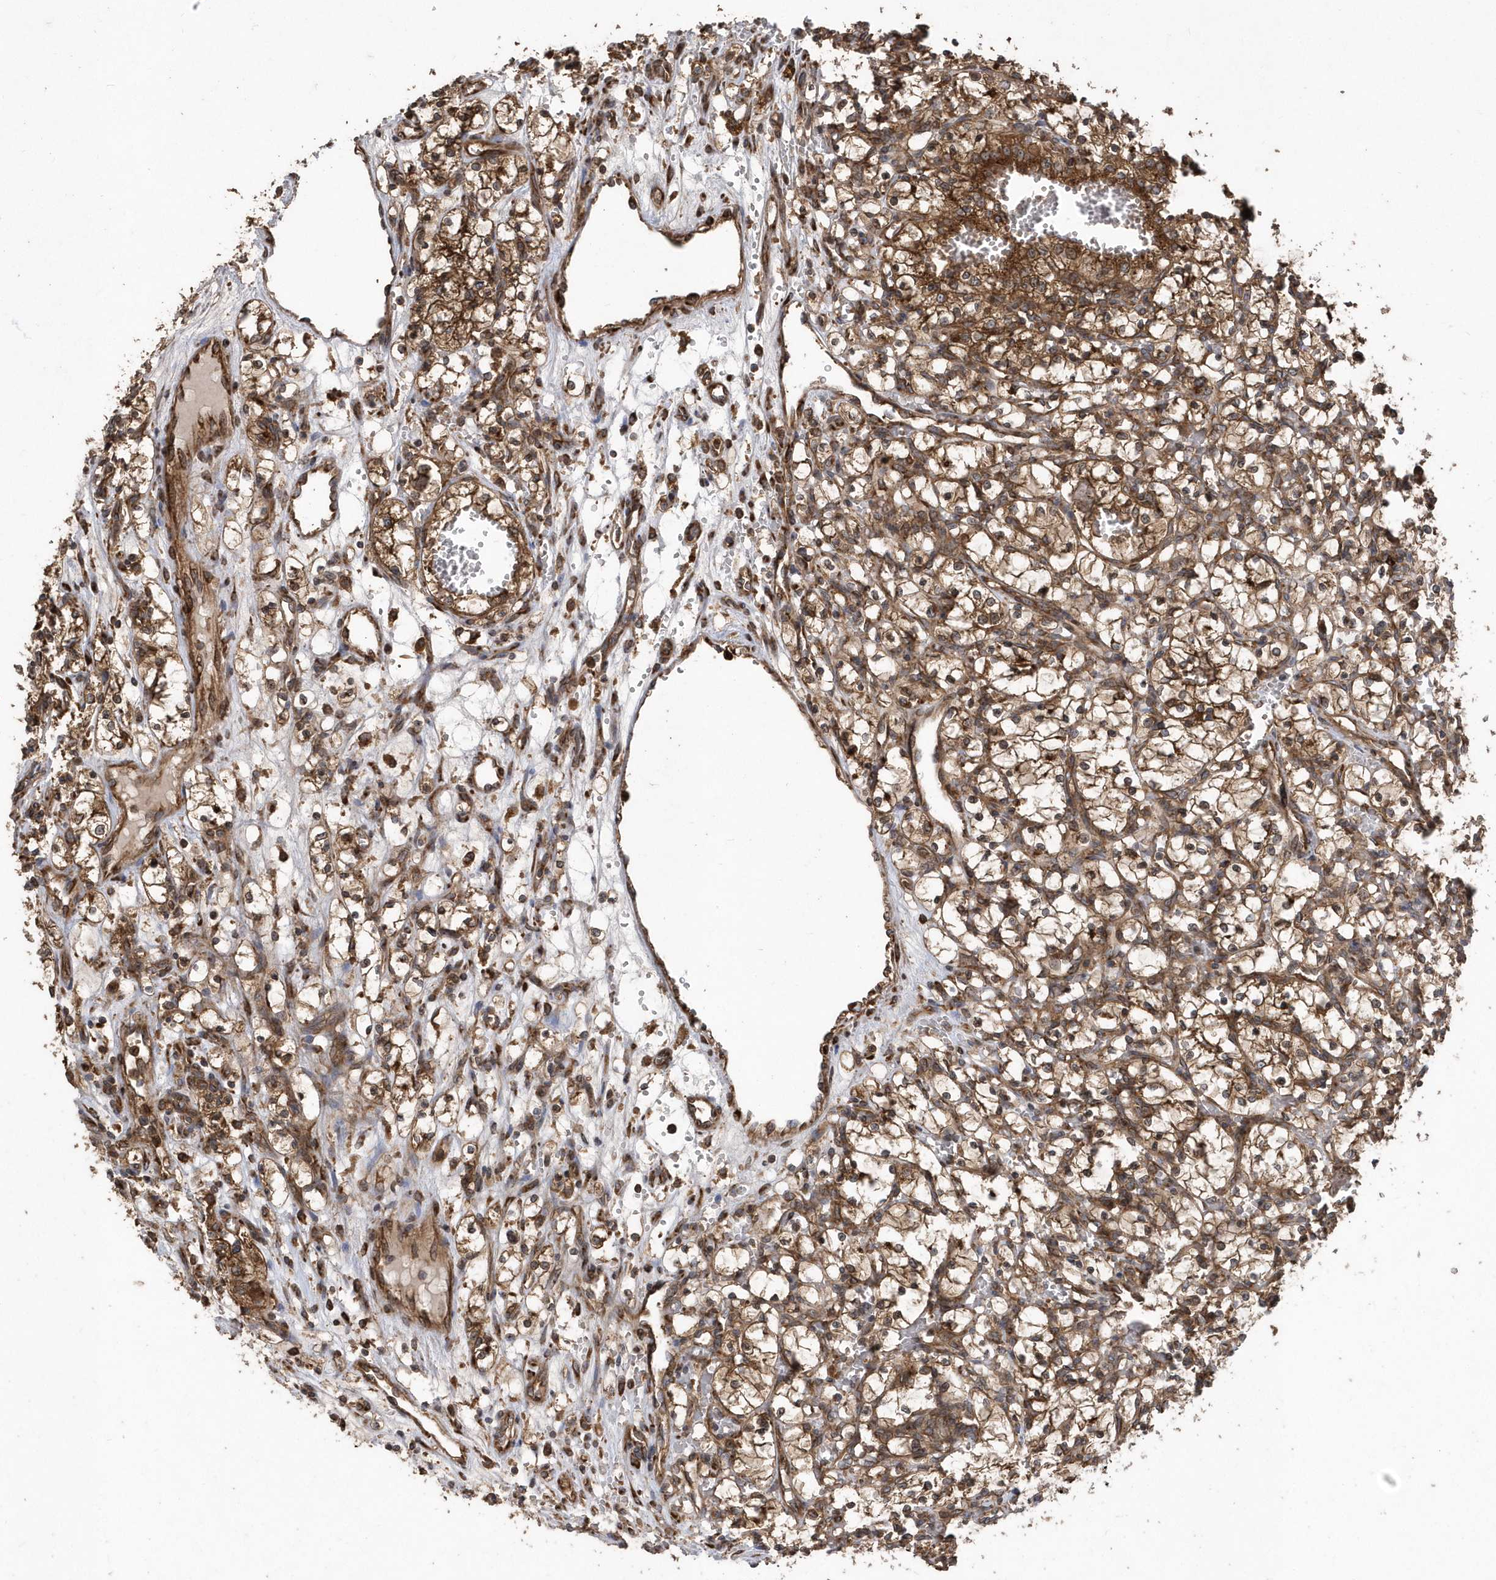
{"staining": {"intensity": "moderate", "quantity": ">75%", "location": "cytoplasmic/membranous"}, "tissue": "renal cancer", "cell_type": "Tumor cells", "image_type": "cancer", "snomed": [{"axis": "morphology", "description": "Adenocarcinoma, NOS"}, {"axis": "topography", "description": "Kidney"}], "caption": "Immunohistochemical staining of adenocarcinoma (renal) demonstrates moderate cytoplasmic/membranous protein expression in about >75% of tumor cells.", "gene": "WASHC5", "patient": {"sex": "female", "age": 69}}